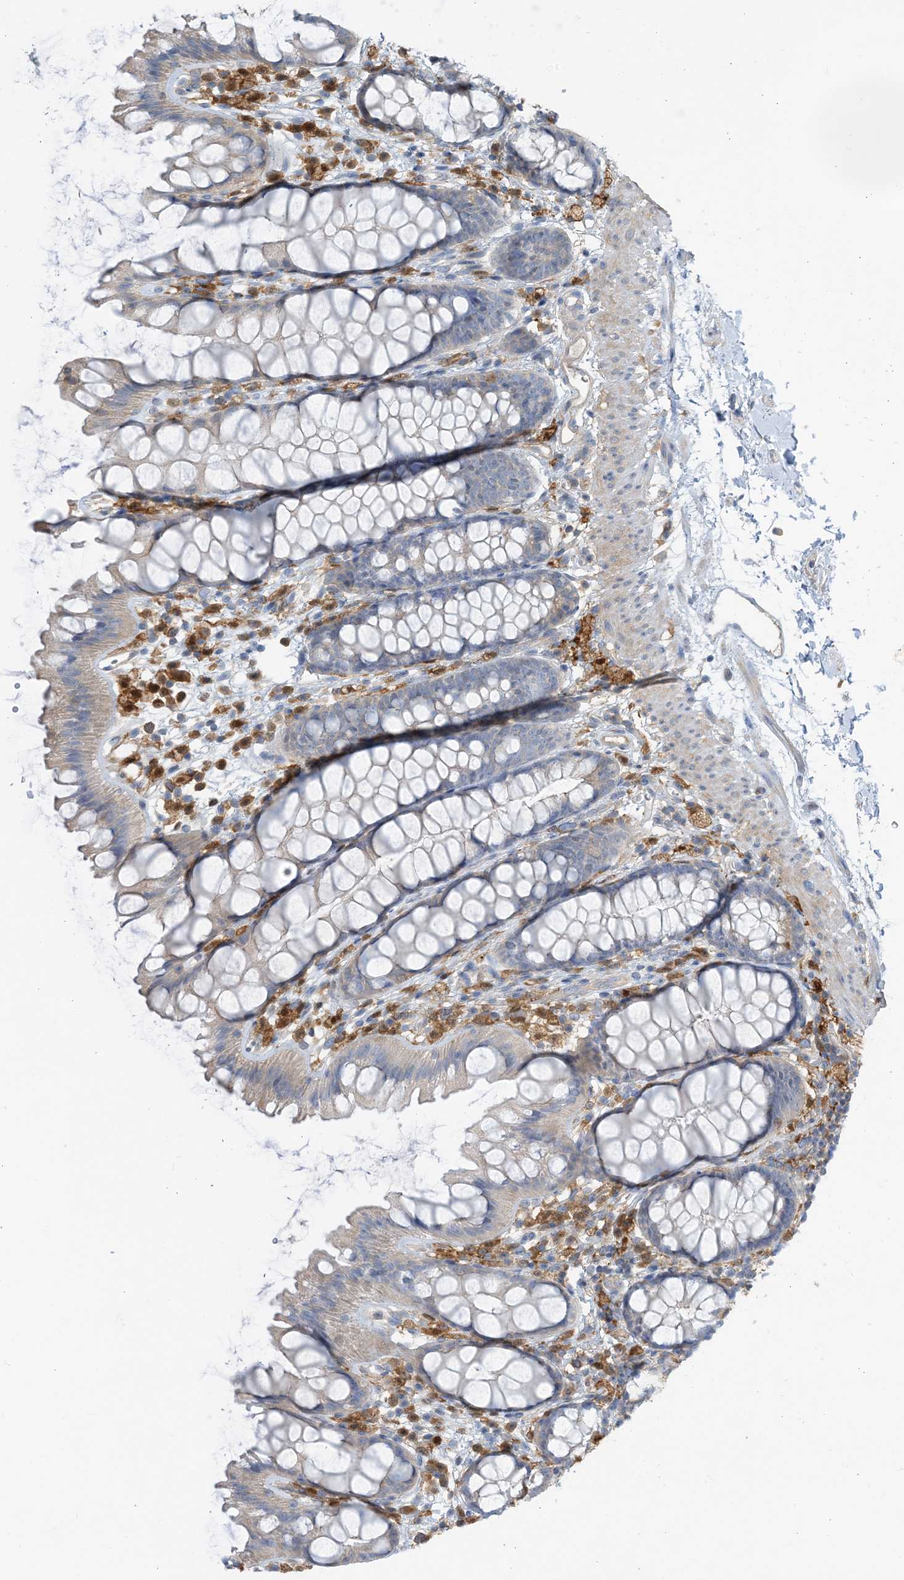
{"staining": {"intensity": "weak", "quantity": "<25%", "location": "cytoplasmic/membranous"}, "tissue": "rectum", "cell_type": "Glandular cells", "image_type": "normal", "snomed": [{"axis": "morphology", "description": "Normal tissue, NOS"}, {"axis": "topography", "description": "Rectum"}], "caption": "The micrograph shows no staining of glandular cells in benign rectum.", "gene": "NAGK", "patient": {"sex": "female", "age": 65}}